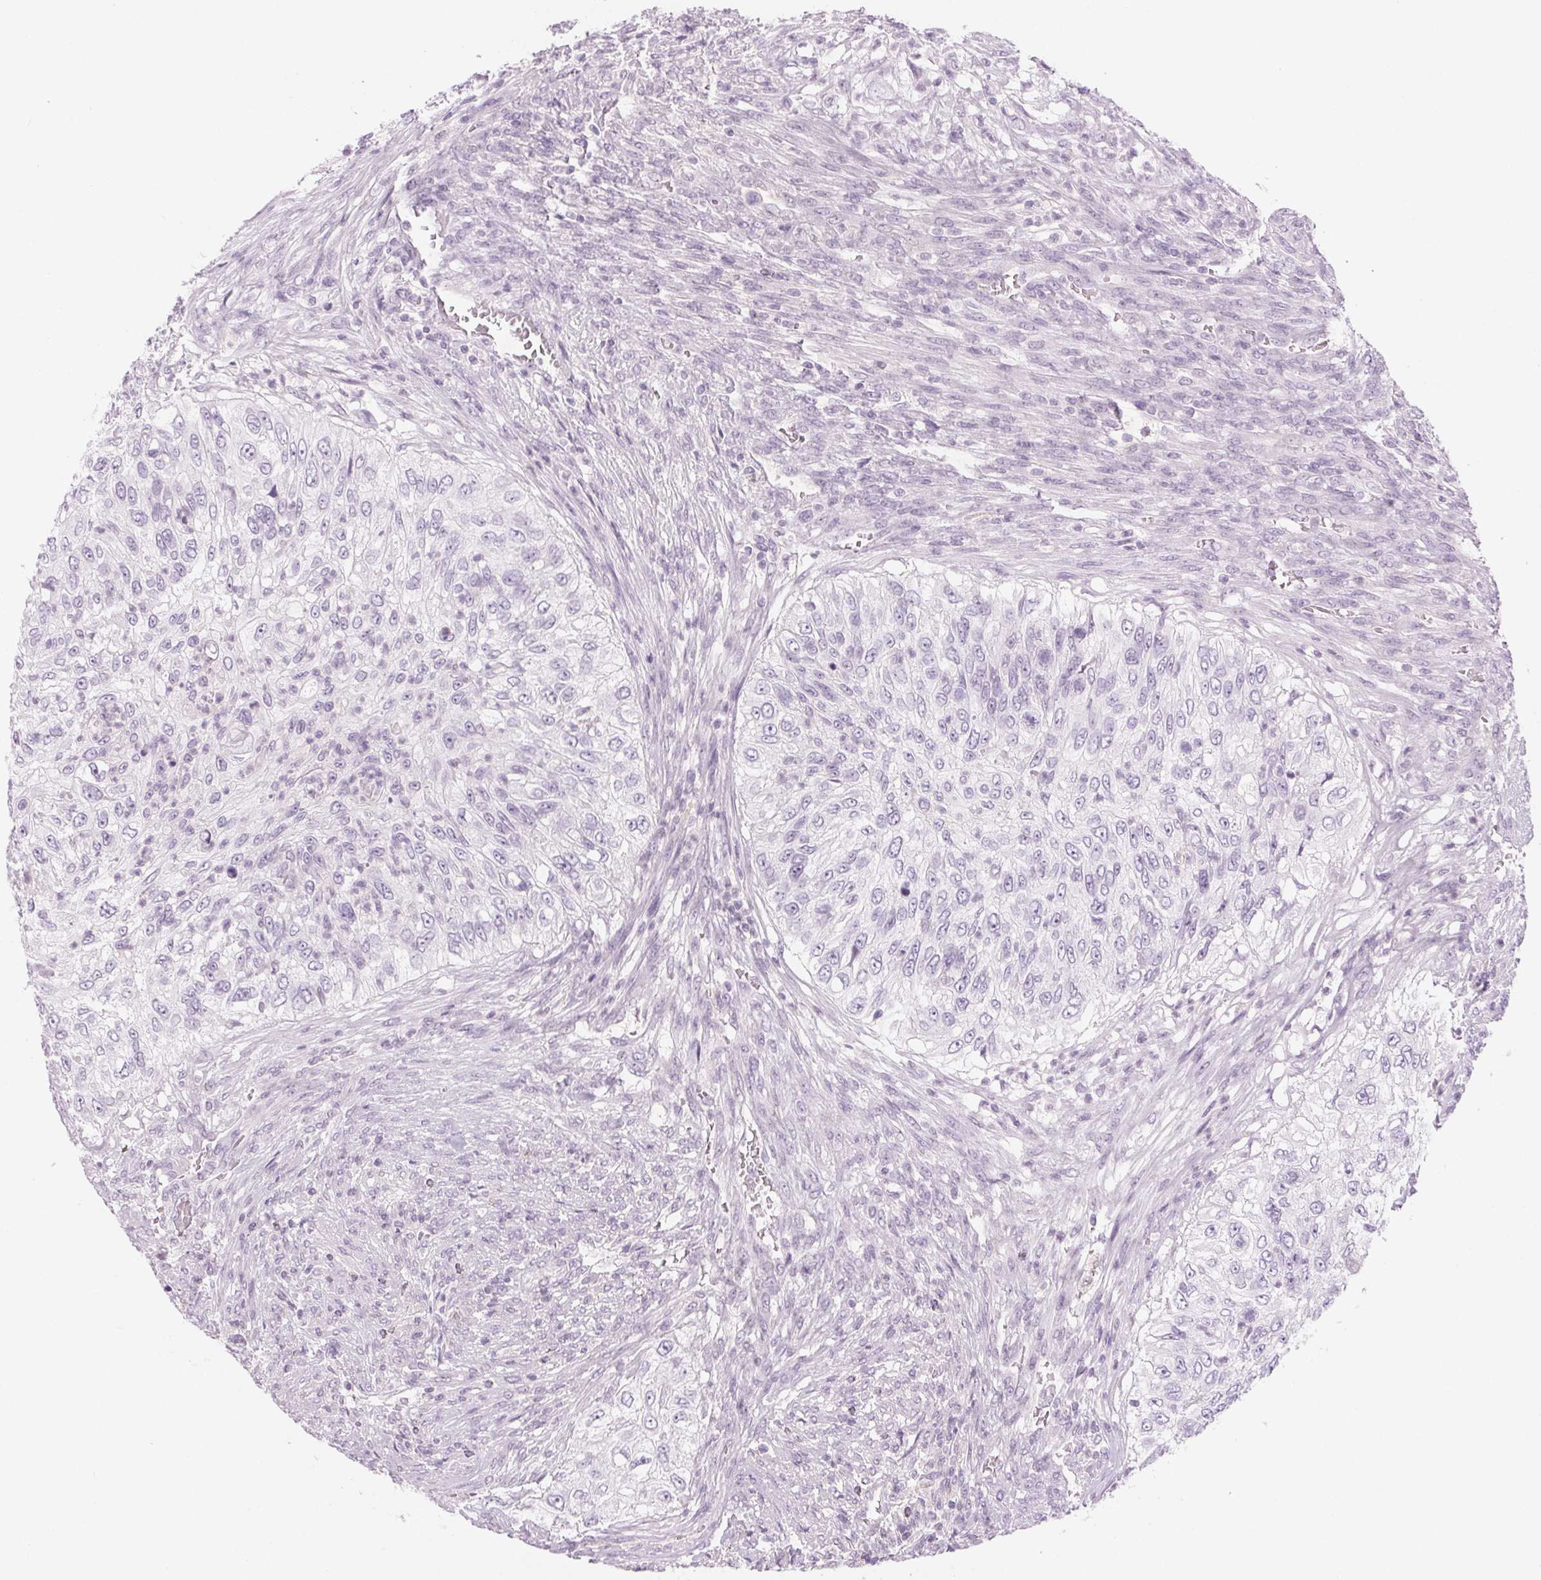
{"staining": {"intensity": "negative", "quantity": "none", "location": "none"}, "tissue": "urothelial cancer", "cell_type": "Tumor cells", "image_type": "cancer", "snomed": [{"axis": "morphology", "description": "Urothelial carcinoma, High grade"}, {"axis": "topography", "description": "Urinary bladder"}], "caption": "Immunohistochemistry of urothelial cancer displays no positivity in tumor cells. Brightfield microscopy of immunohistochemistry stained with DAB (brown) and hematoxylin (blue), captured at high magnification.", "gene": "SLC6A19", "patient": {"sex": "female", "age": 60}}